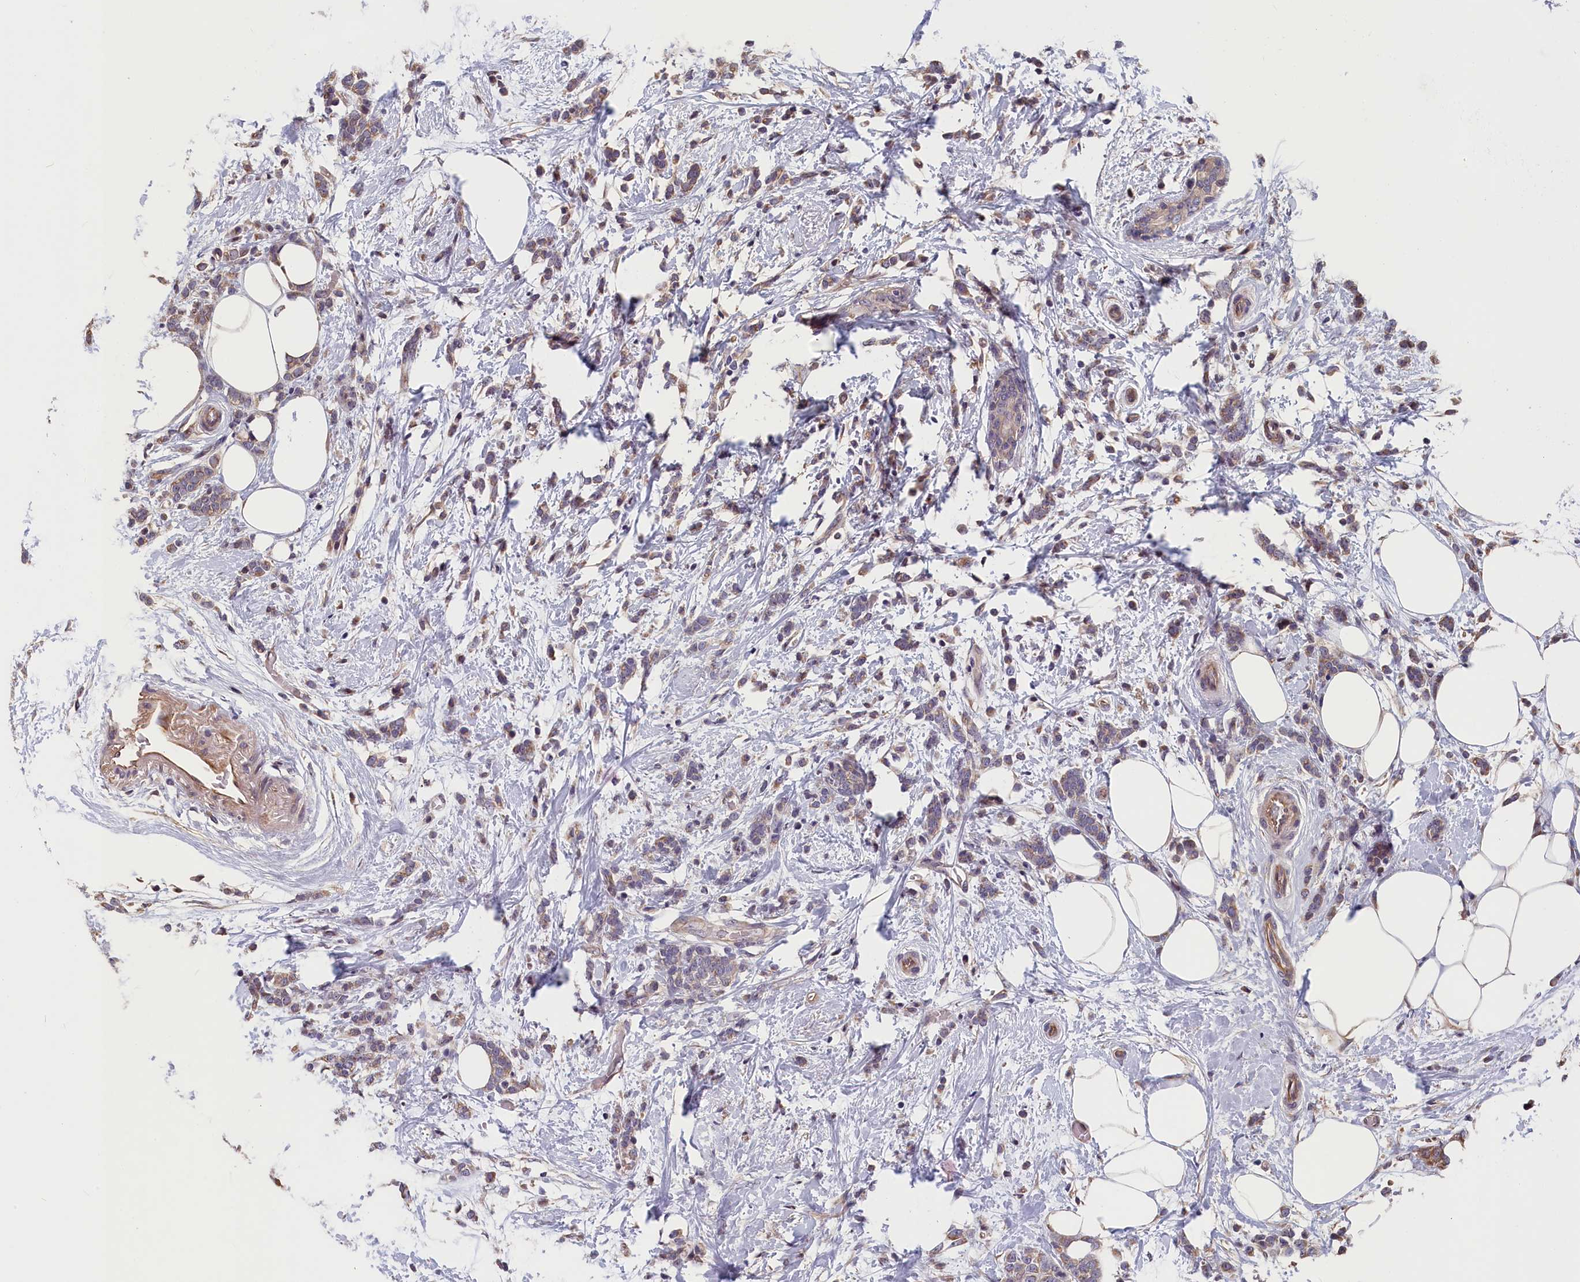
{"staining": {"intensity": "weak", "quantity": "<25%", "location": "cytoplasmic/membranous"}, "tissue": "breast cancer", "cell_type": "Tumor cells", "image_type": "cancer", "snomed": [{"axis": "morphology", "description": "Lobular carcinoma"}, {"axis": "topography", "description": "Breast"}], "caption": "Immunohistochemical staining of lobular carcinoma (breast) exhibits no significant positivity in tumor cells.", "gene": "TMEM116", "patient": {"sex": "female", "age": 58}}